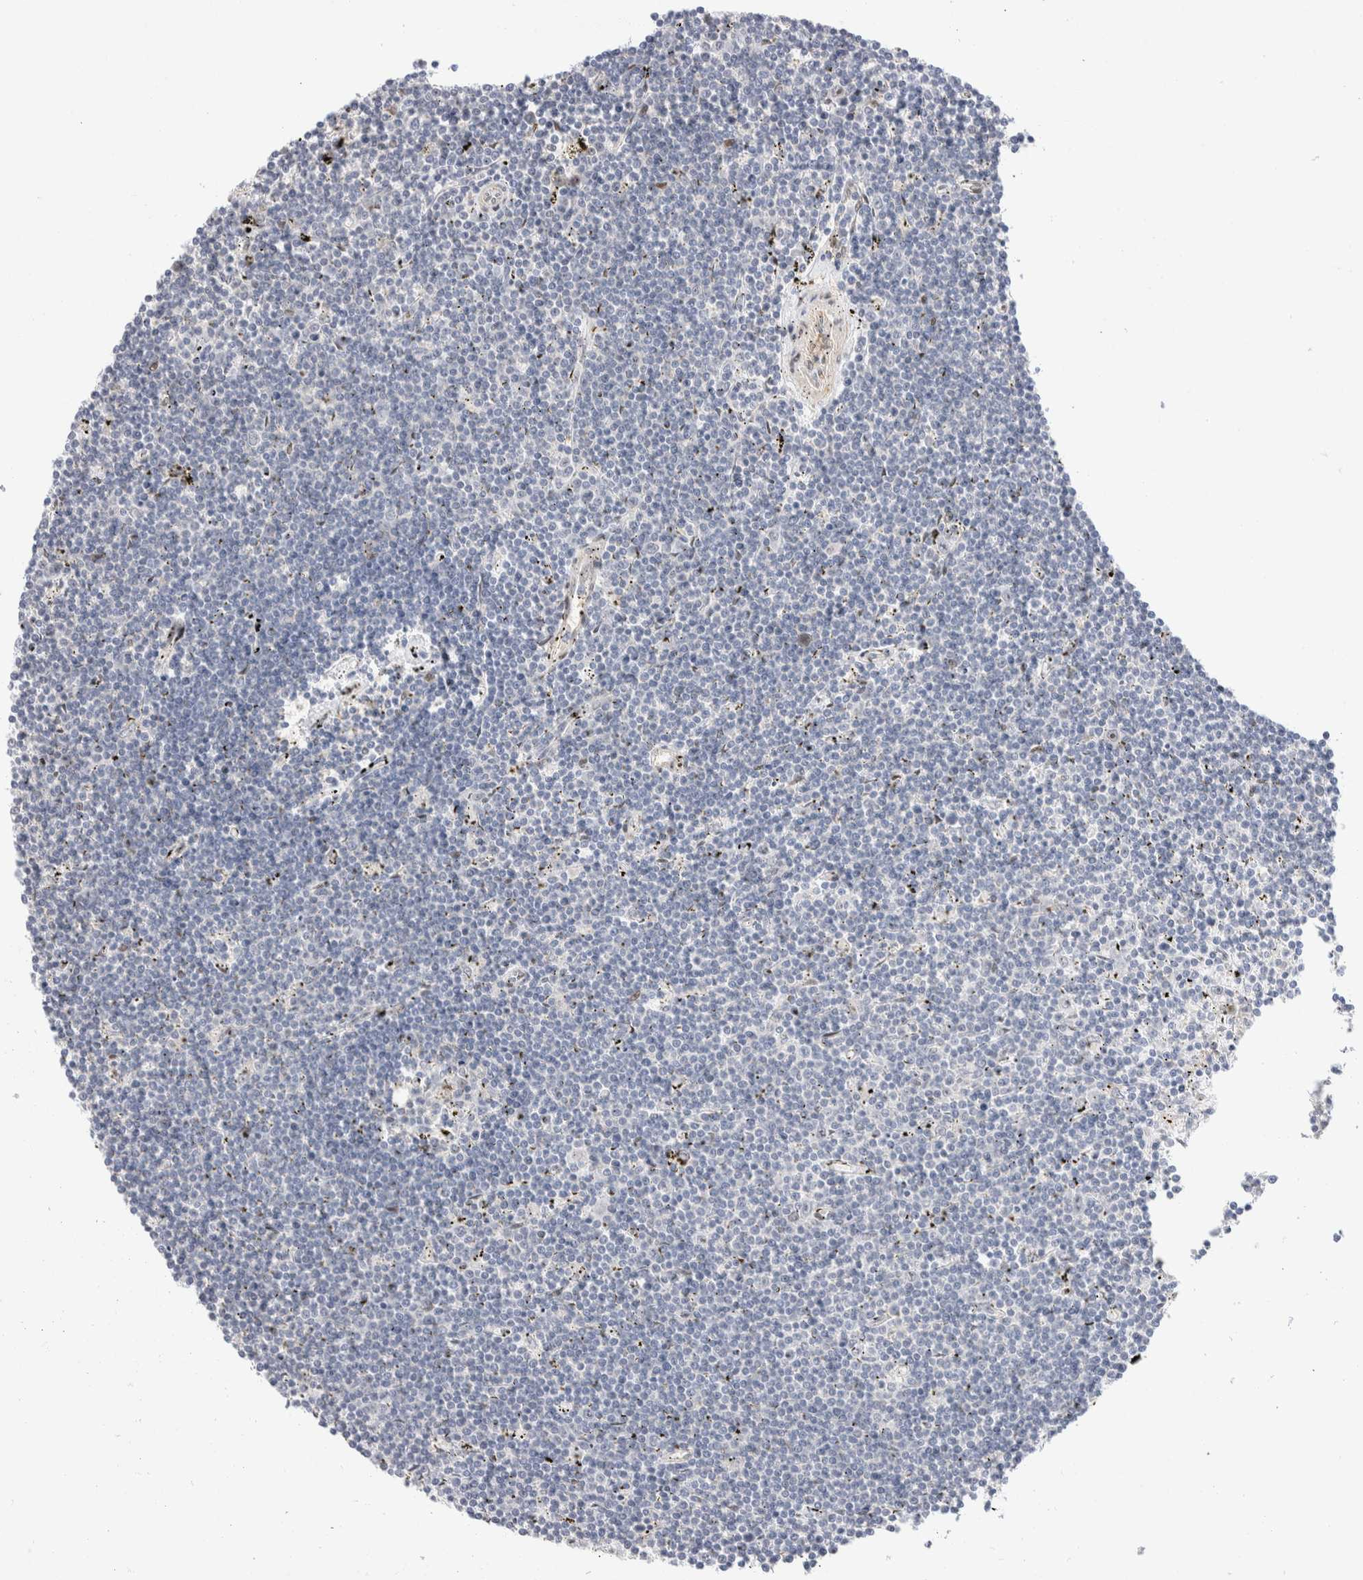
{"staining": {"intensity": "negative", "quantity": "none", "location": "none"}, "tissue": "lymphoma", "cell_type": "Tumor cells", "image_type": "cancer", "snomed": [{"axis": "morphology", "description": "Malignant lymphoma, non-Hodgkin's type, Low grade"}, {"axis": "topography", "description": "Spleen"}], "caption": "The histopathology image exhibits no significant expression in tumor cells of lymphoma.", "gene": "NSMAF", "patient": {"sex": "male", "age": 76}}